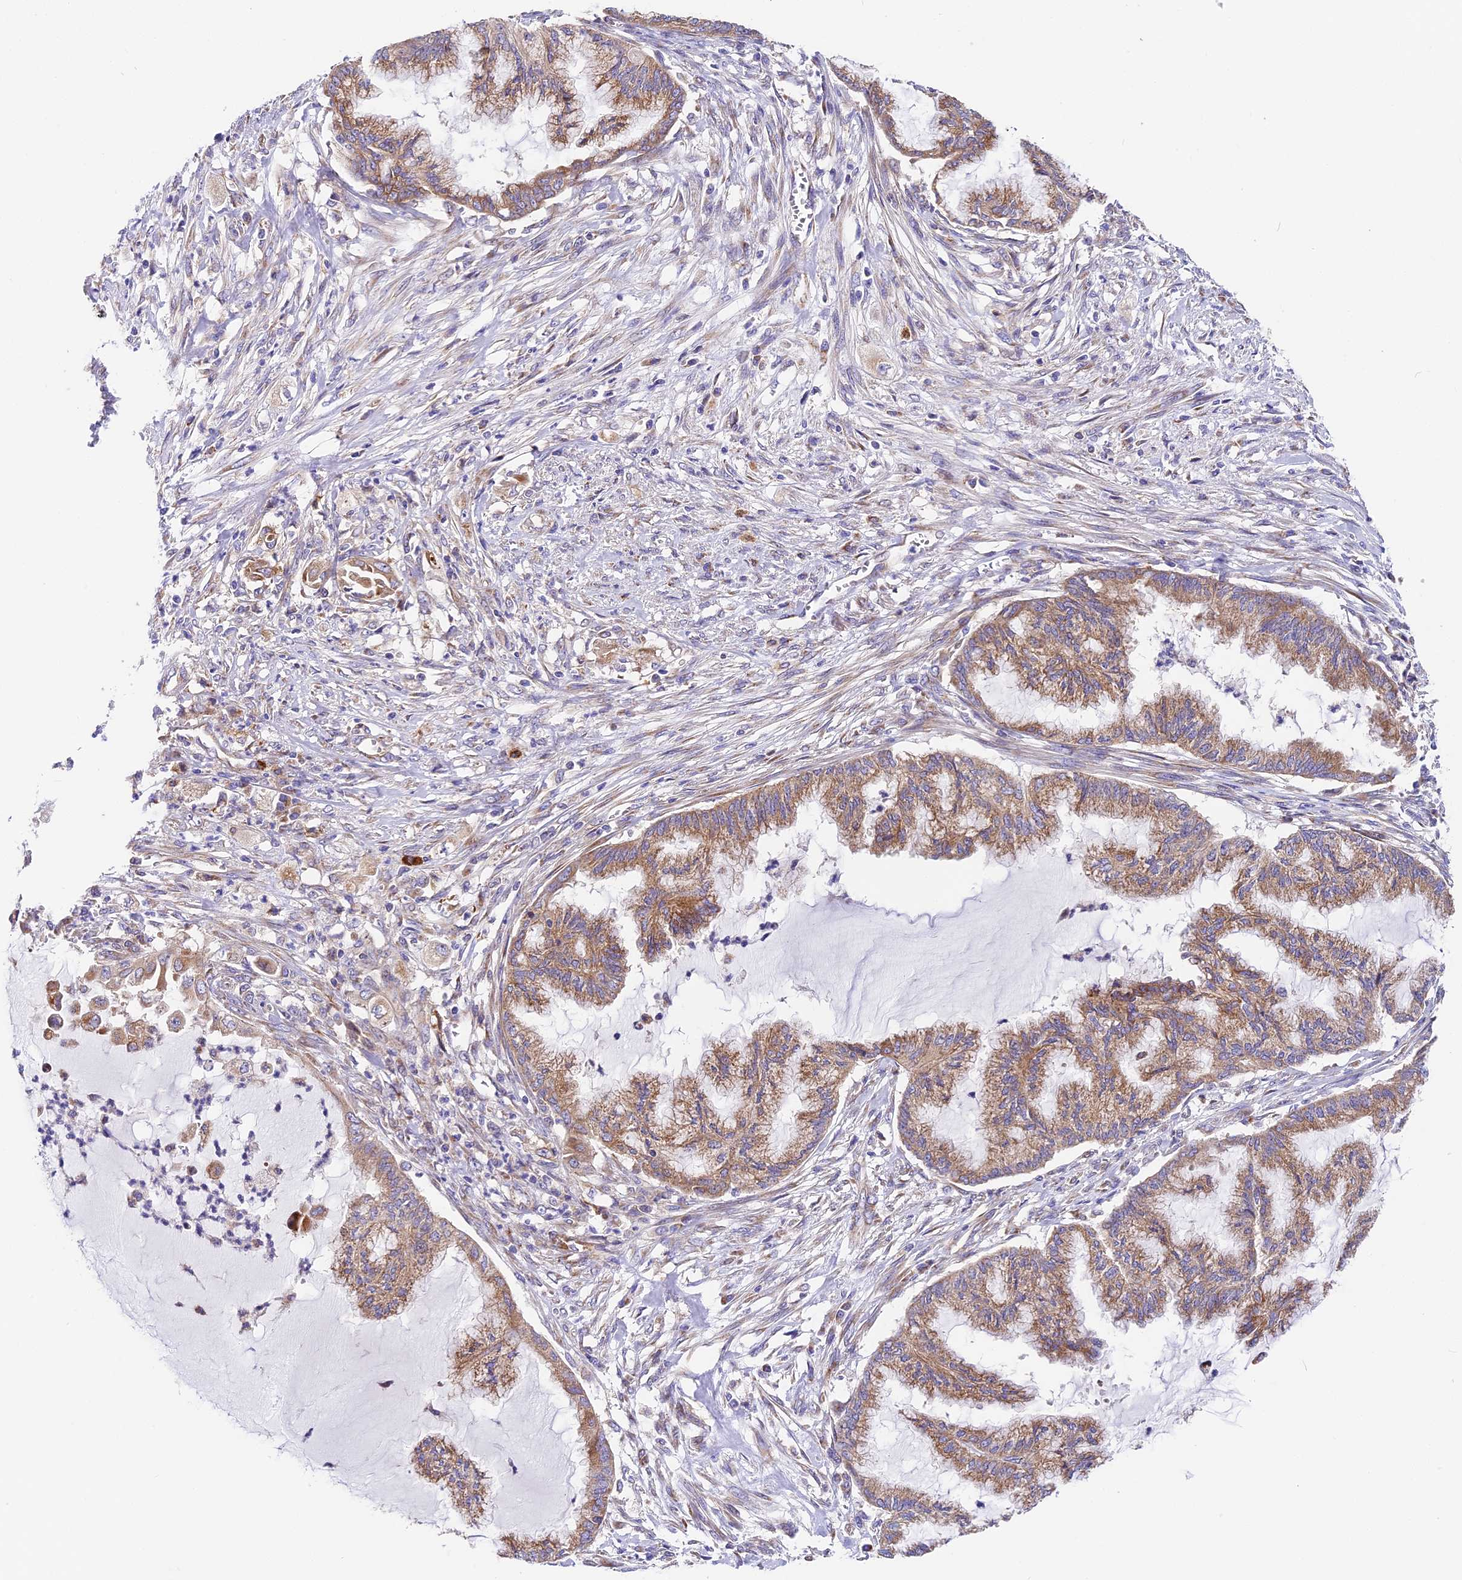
{"staining": {"intensity": "moderate", "quantity": ">75%", "location": "cytoplasmic/membranous"}, "tissue": "endometrial cancer", "cell_type": "Tumor cells", "image_type": "cancer", "snomed": [{"axis": "morphology", "description": "Adenocarcinoma, NOS"}, {"axis": "topography", "description": "Endometrium"}], "caption": "A photomicrograph of human endometrial adenocarcinoma stained for a protein displays moderate cytoplasmic/membranous brown staining in tumor cells. Nuclei are stained in blue.", "gene": "MRAS", "patient": {"sex": "female", "age": 86}}